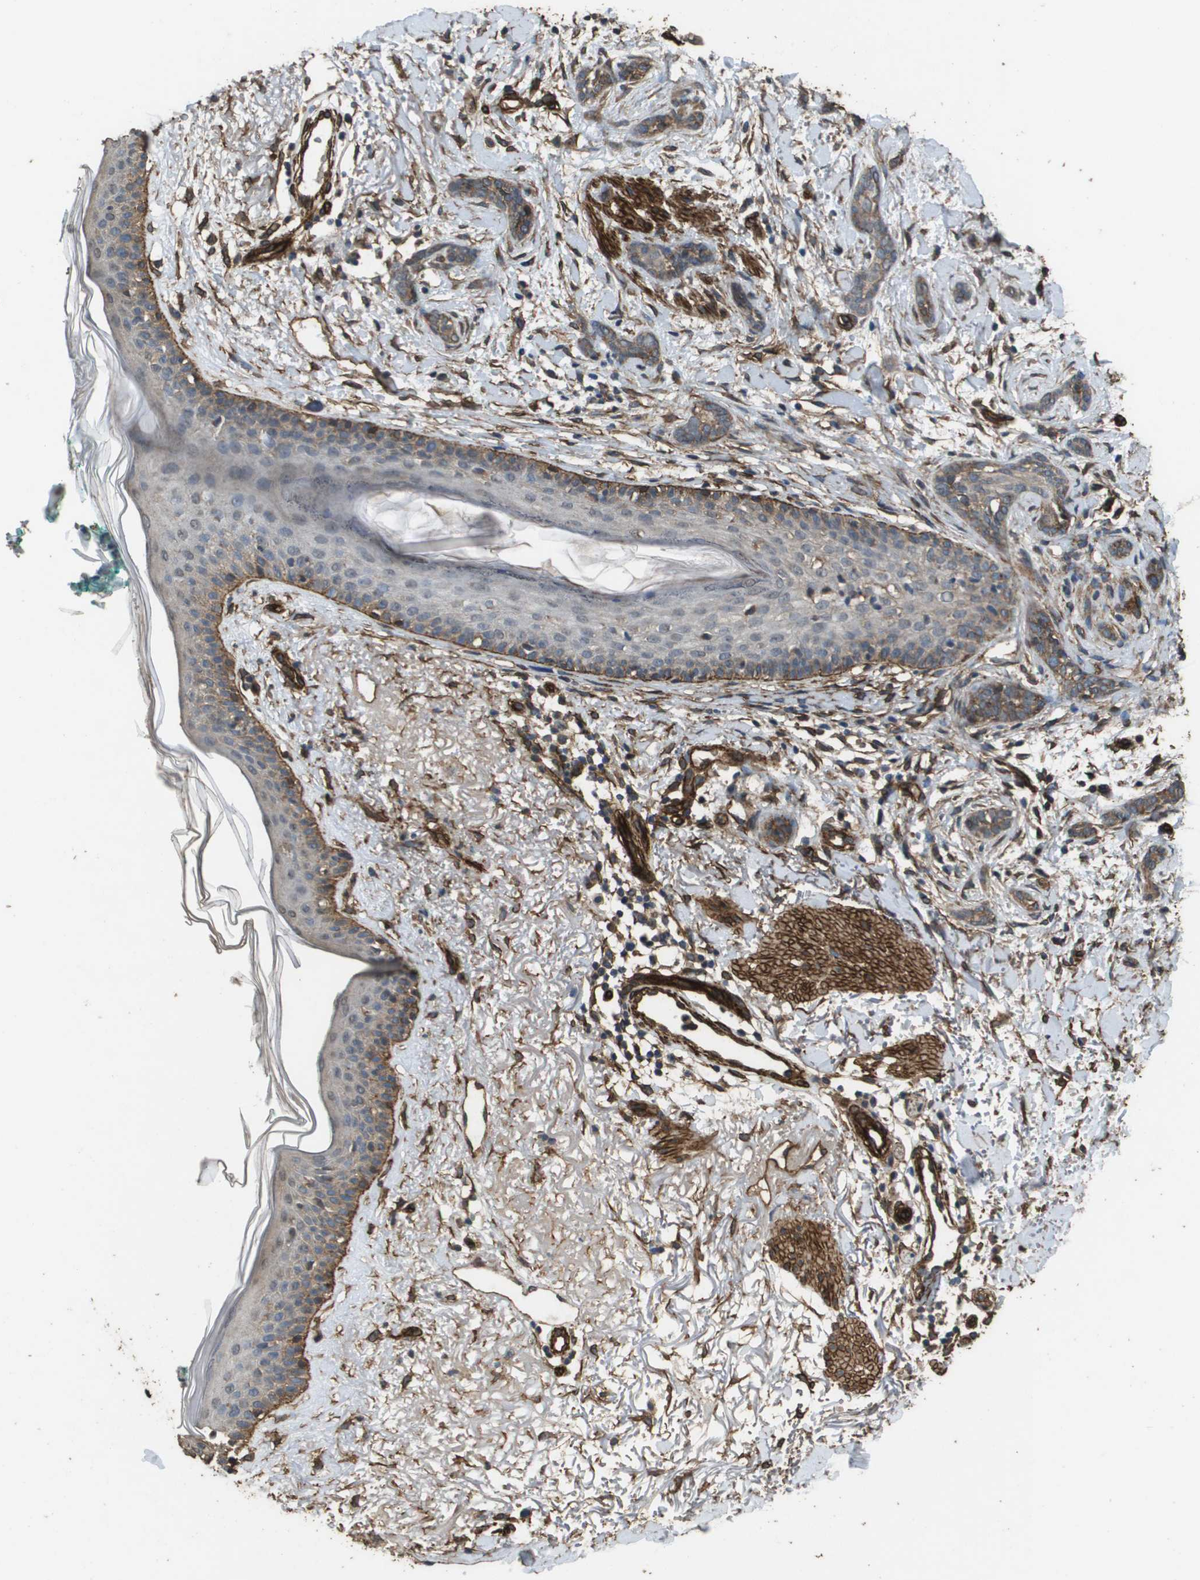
{"staining": {"intensity": "moderate", "quantity": ">75%", "location": "cytoplasmic/membranous"}, "tissue": "skin cancer", "cell_type": "Tumor cells", "image_type": "cancer", "snomed": [{"axis": "morphology", "description": "Basal cell carcinoma"}, {"axis": "morphology", "description": "Adnexal tumor, benign"}, {"axis": "topography", "description": "Skin"}], "caption": "The image demonstrates immunohistochemical staining of benign adnexal tumor (skin). There is moderate cytoplasmic/membranous expression is appreciated in about >75% of tumor cells. (brown staining indicates protein expression, while blue staining denotes nuclei).", "gene": "AAMP", "patient": {"sex": "female", "age": 42}}